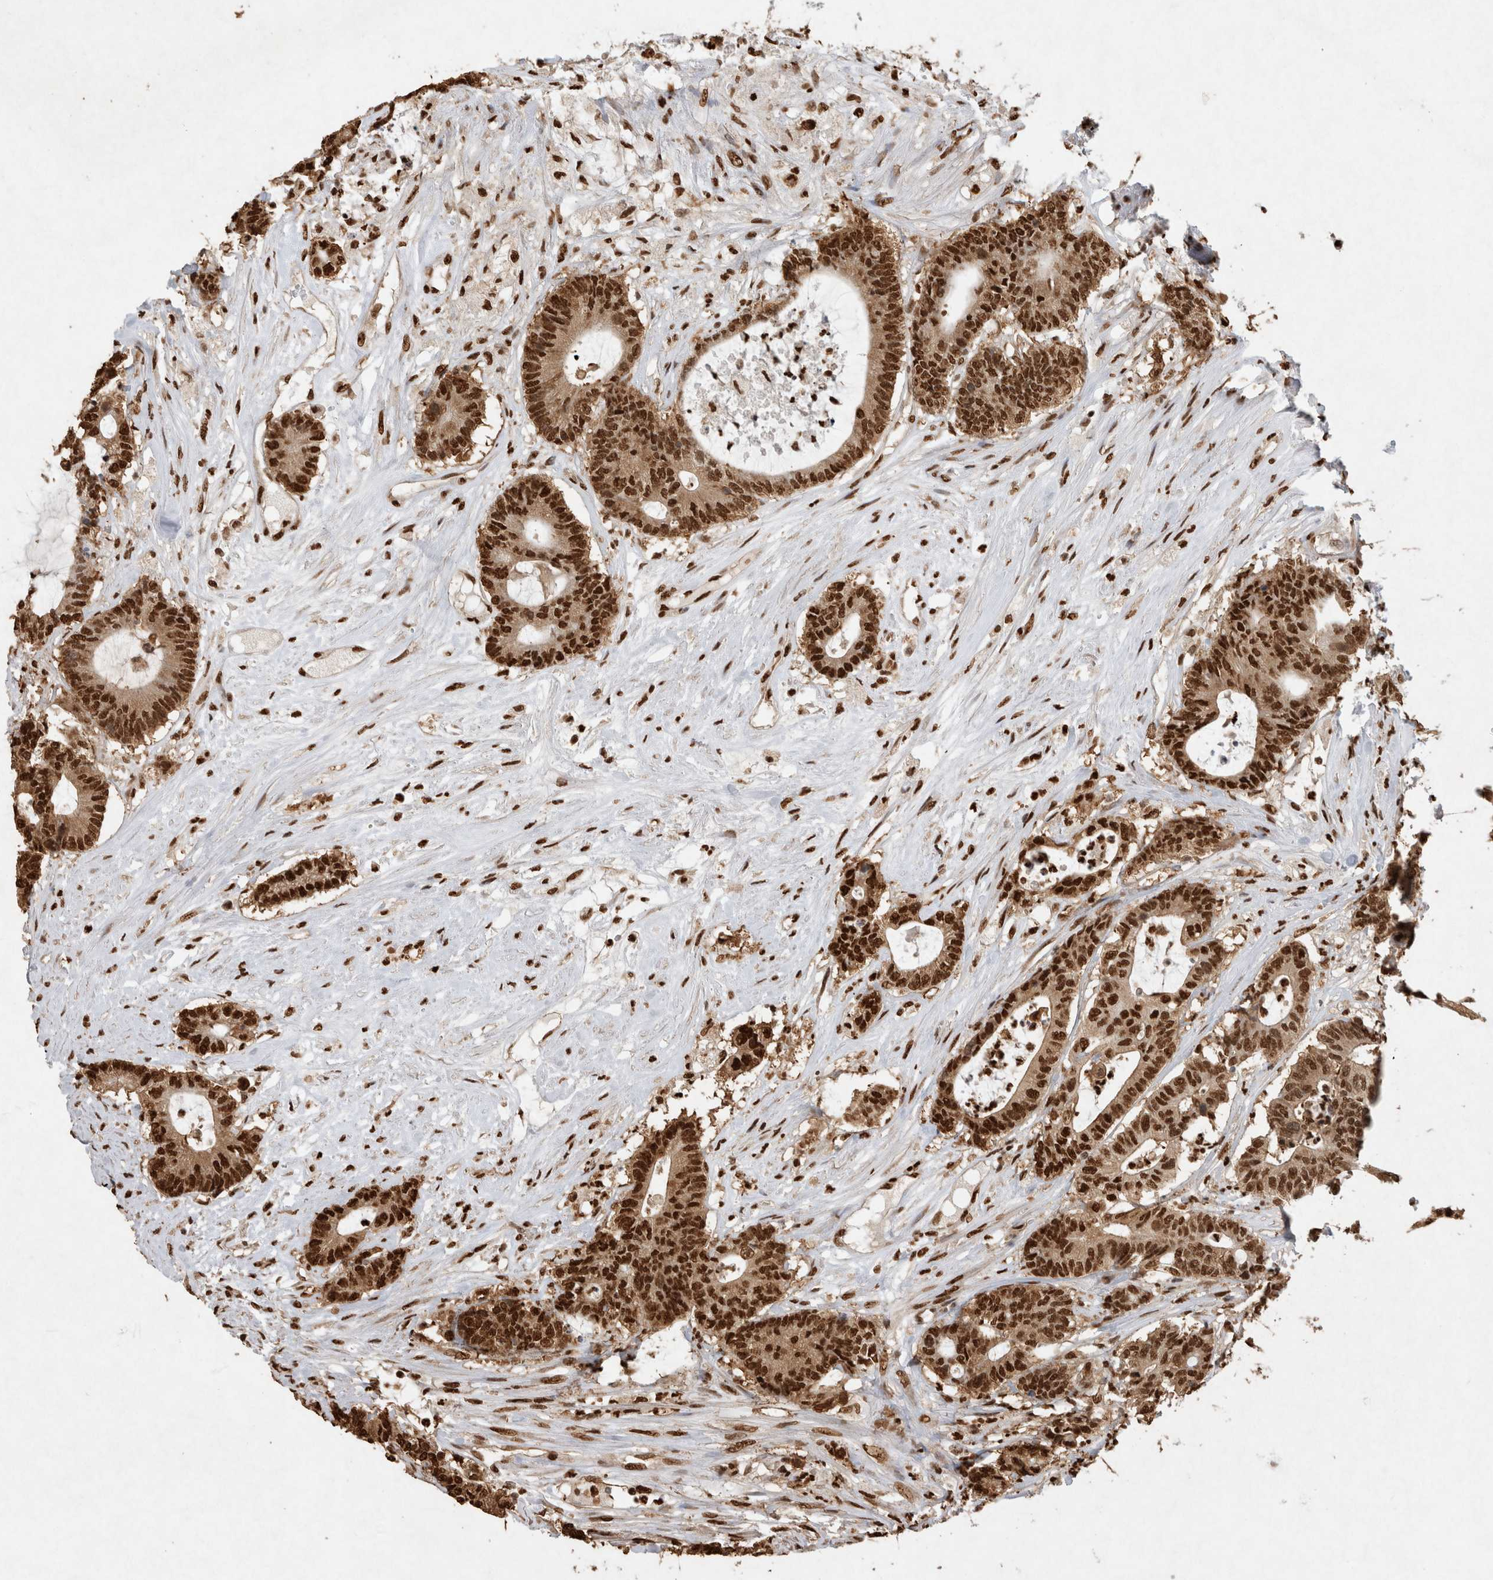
{"staining": {"intensity": "strong", "quantity": ">75%", "location": "nuclear"}, "tissue": "colorectal cancer", "cell_type": "Tumor cells", "image_type": "cancer", "snomed": [{"axis": "morphology", "description": "Adenocarcinoma, NOS"}, {"axis": "topography", "description": "Colon"}], "caption": "The histopathology image reveals immunohistochemical staining of colorectal cancer. There is strong nuclear positivity is seen in about >75% of tumor cells.", "gene": "HDGF", "patient": {"sex": "female", "age": 84}}